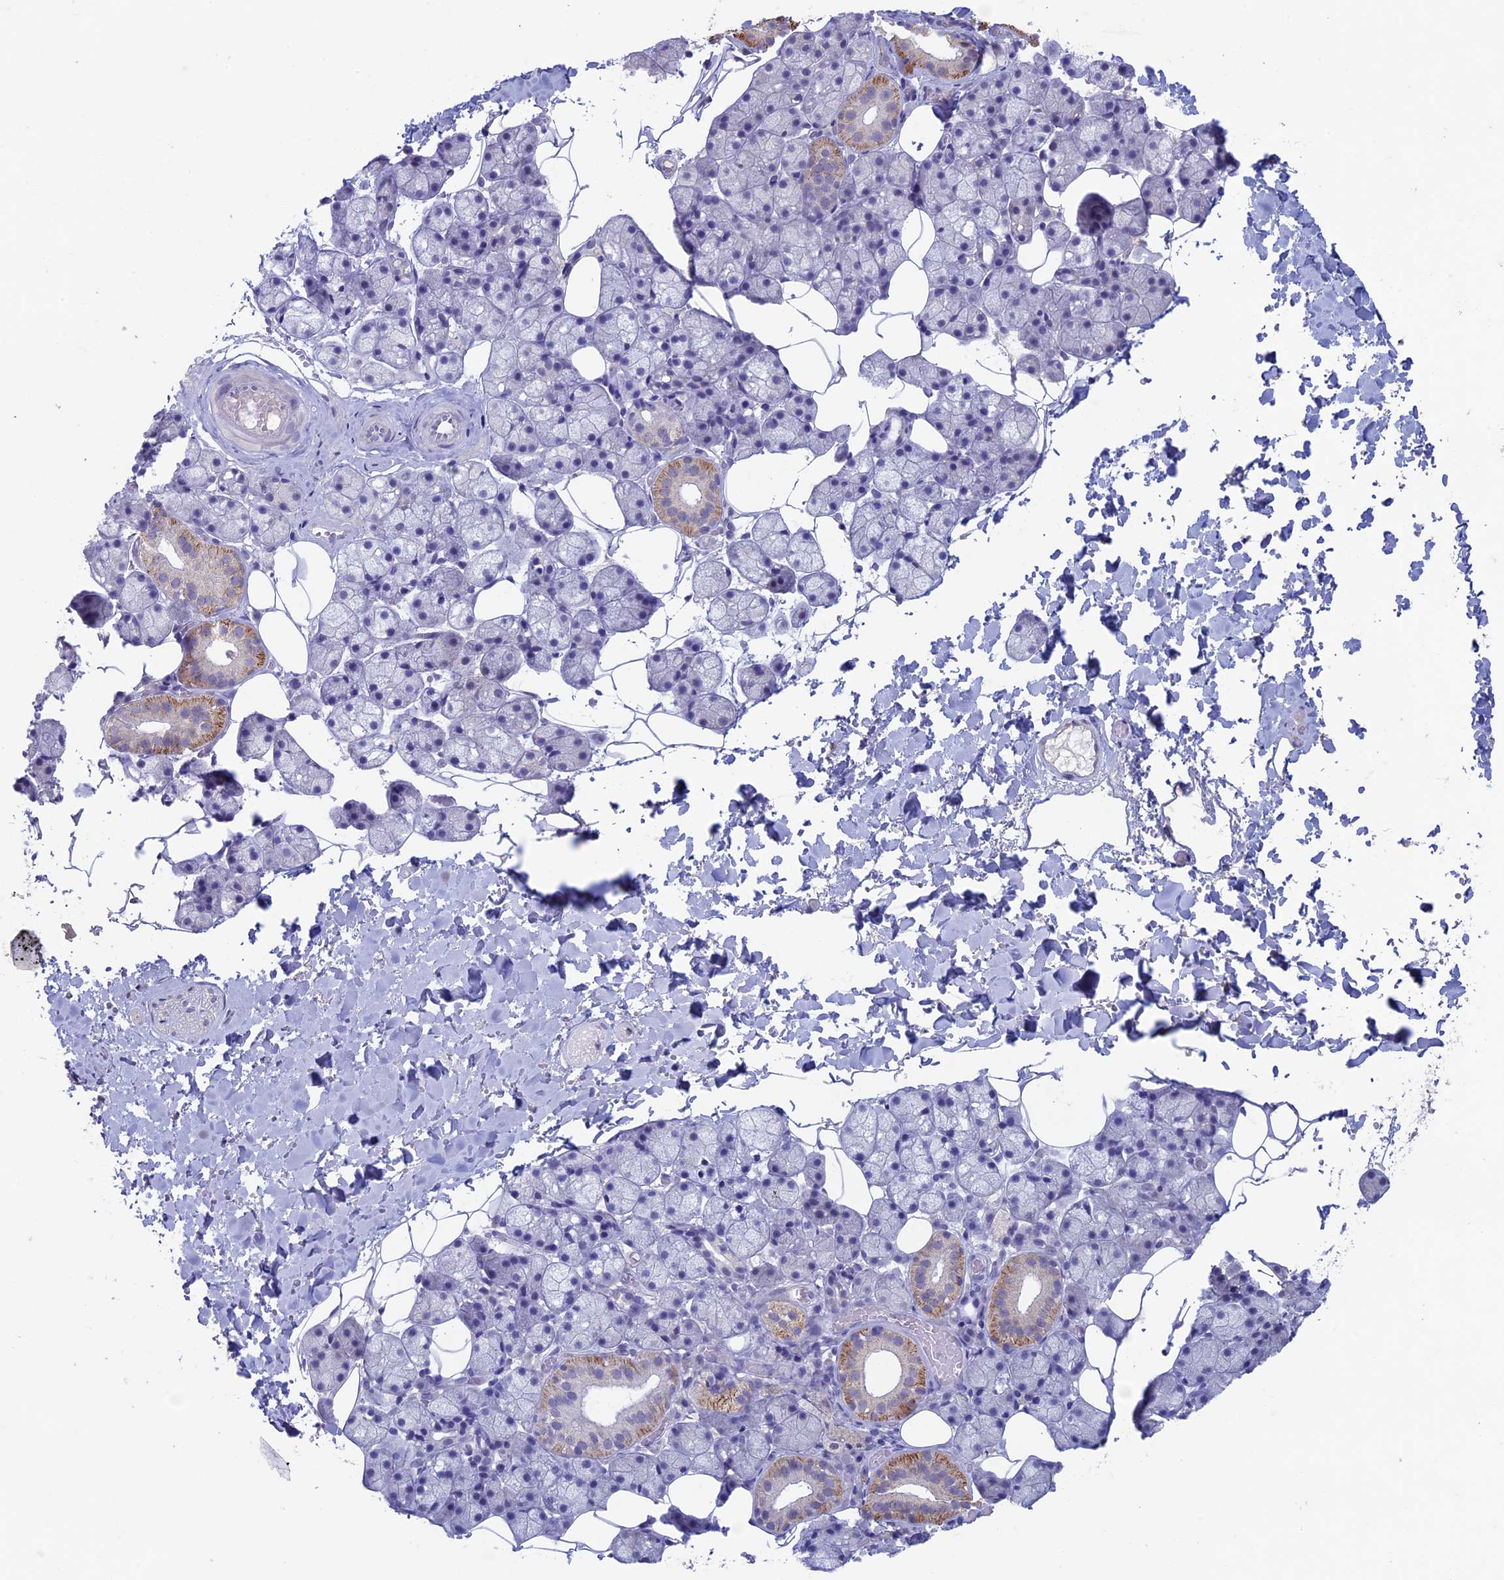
{"staining": {"intensity": "moderate", "quantity": "<25%", "location": "cytoplasmic/membranous"}, "tissue": "salivary gland", "cell_type": "Glandular cells", "image_type": "normal", "snomed": [{"axis": "morphology", "description": "Normal tissue, NOS"}, {"axis": "topography", "description": "Salivary gland"}], "caption": "Immunohistochemical staining of normal salivary gland demonstrates moderate cytoplasmic/membranous protein expression in about <25% of glandular cells. The staining is performed using DAB brown chromogen to label protein expression. The nuclei are counter-stained blue using hematoxylin.", "gene": "RCCD1", "patient": {"sex": "female", "age": 33}}